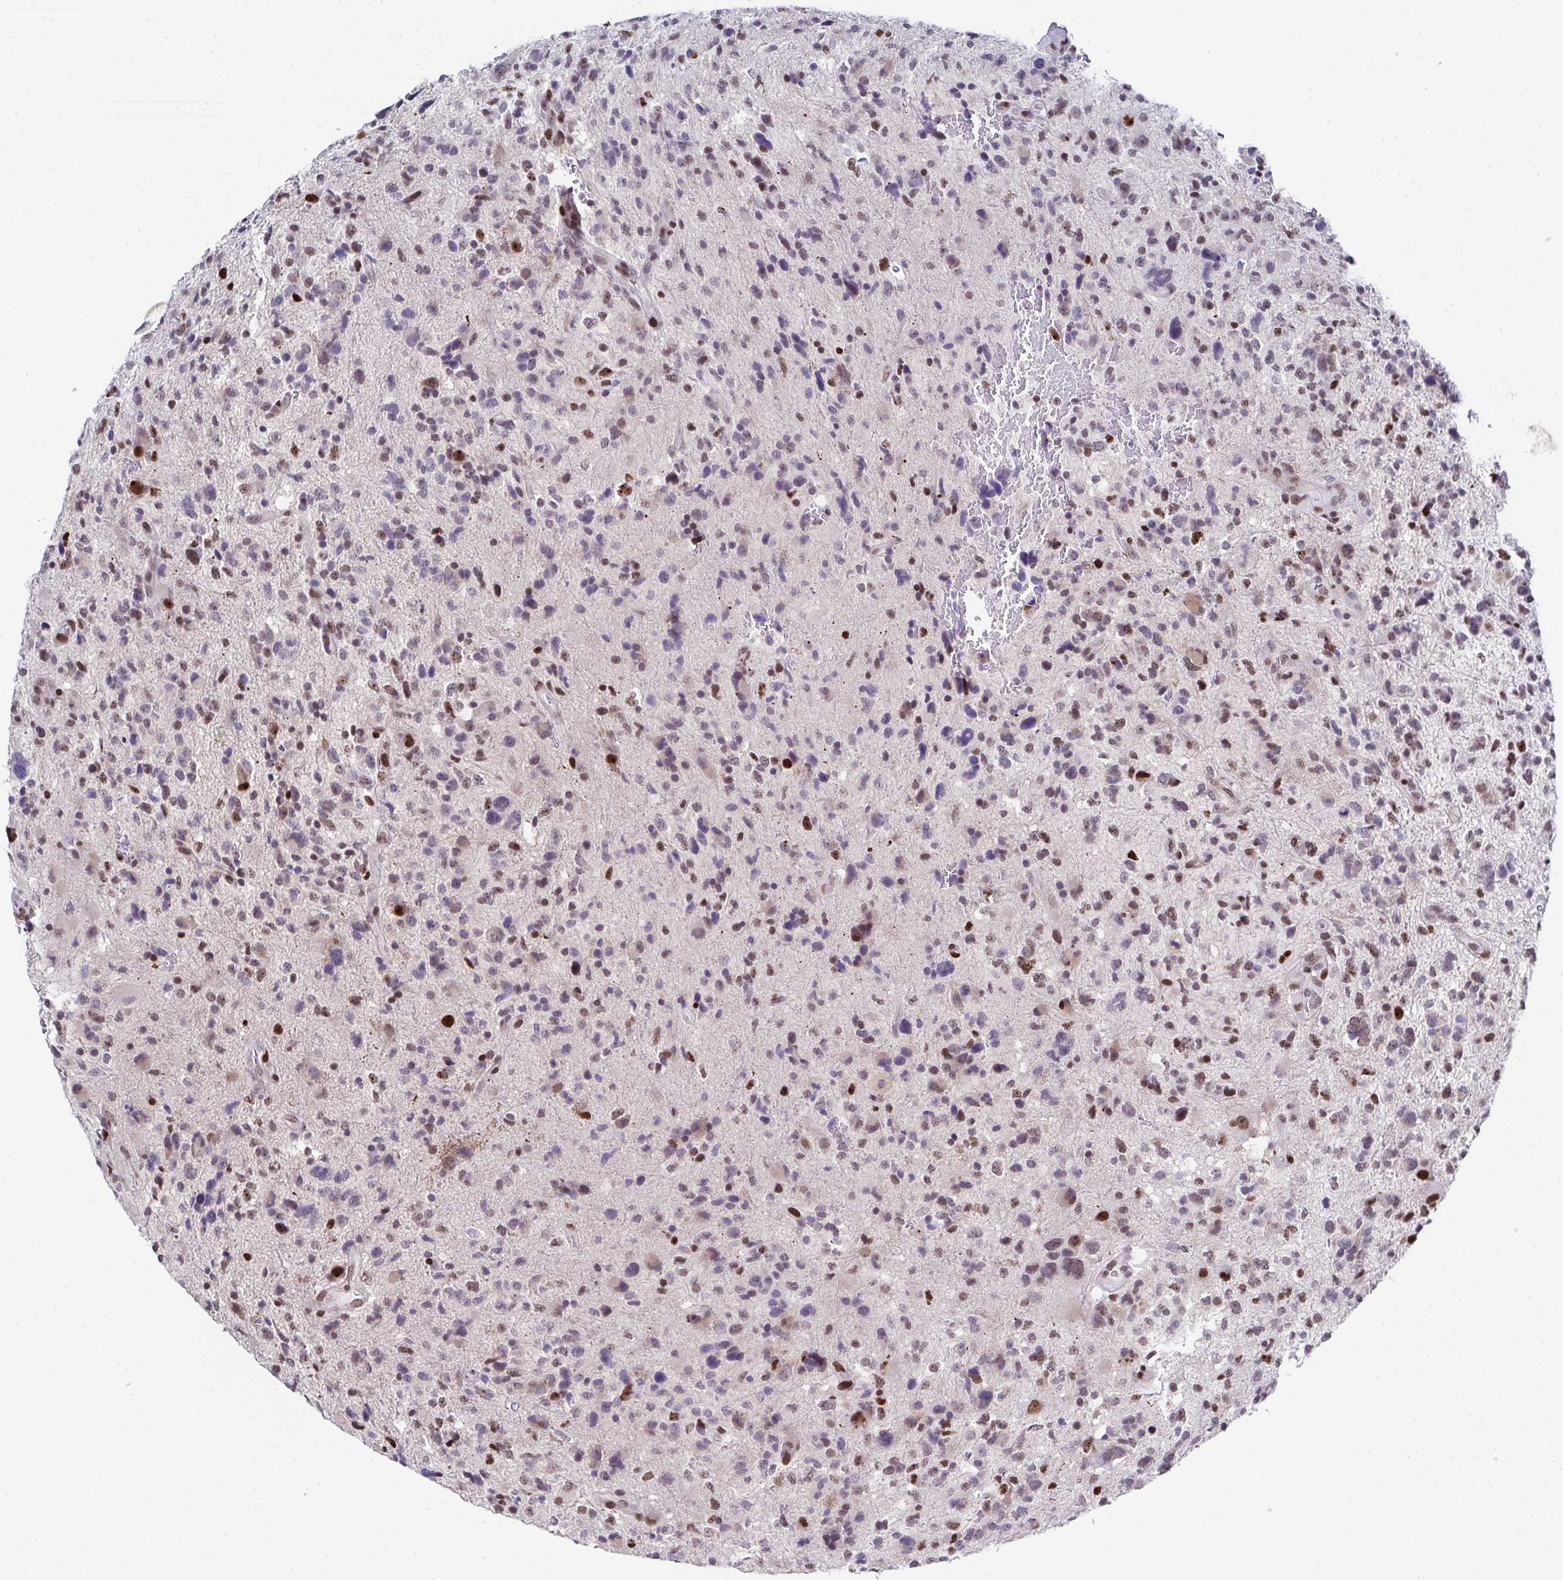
{"staining": {"intensity": "moderate", "quantity": "<25%", "location": "nuclear"}, "tissue": "glioma", "cell_type": "Tumor cells", "image_type": "cancer", "snomed": [{"axis": "morphology", "description": "Glioma, malignant, High grade"}, {"axis": "topography", "description": "Brain"}], "caption": "Human high-grade glioma (malignant) stained with a brown dye exhibits moderate nuclear positive expression in about <25% of tumor cells.", "gene": "RB1", "patient": {"sex": "female", "age": 71}}